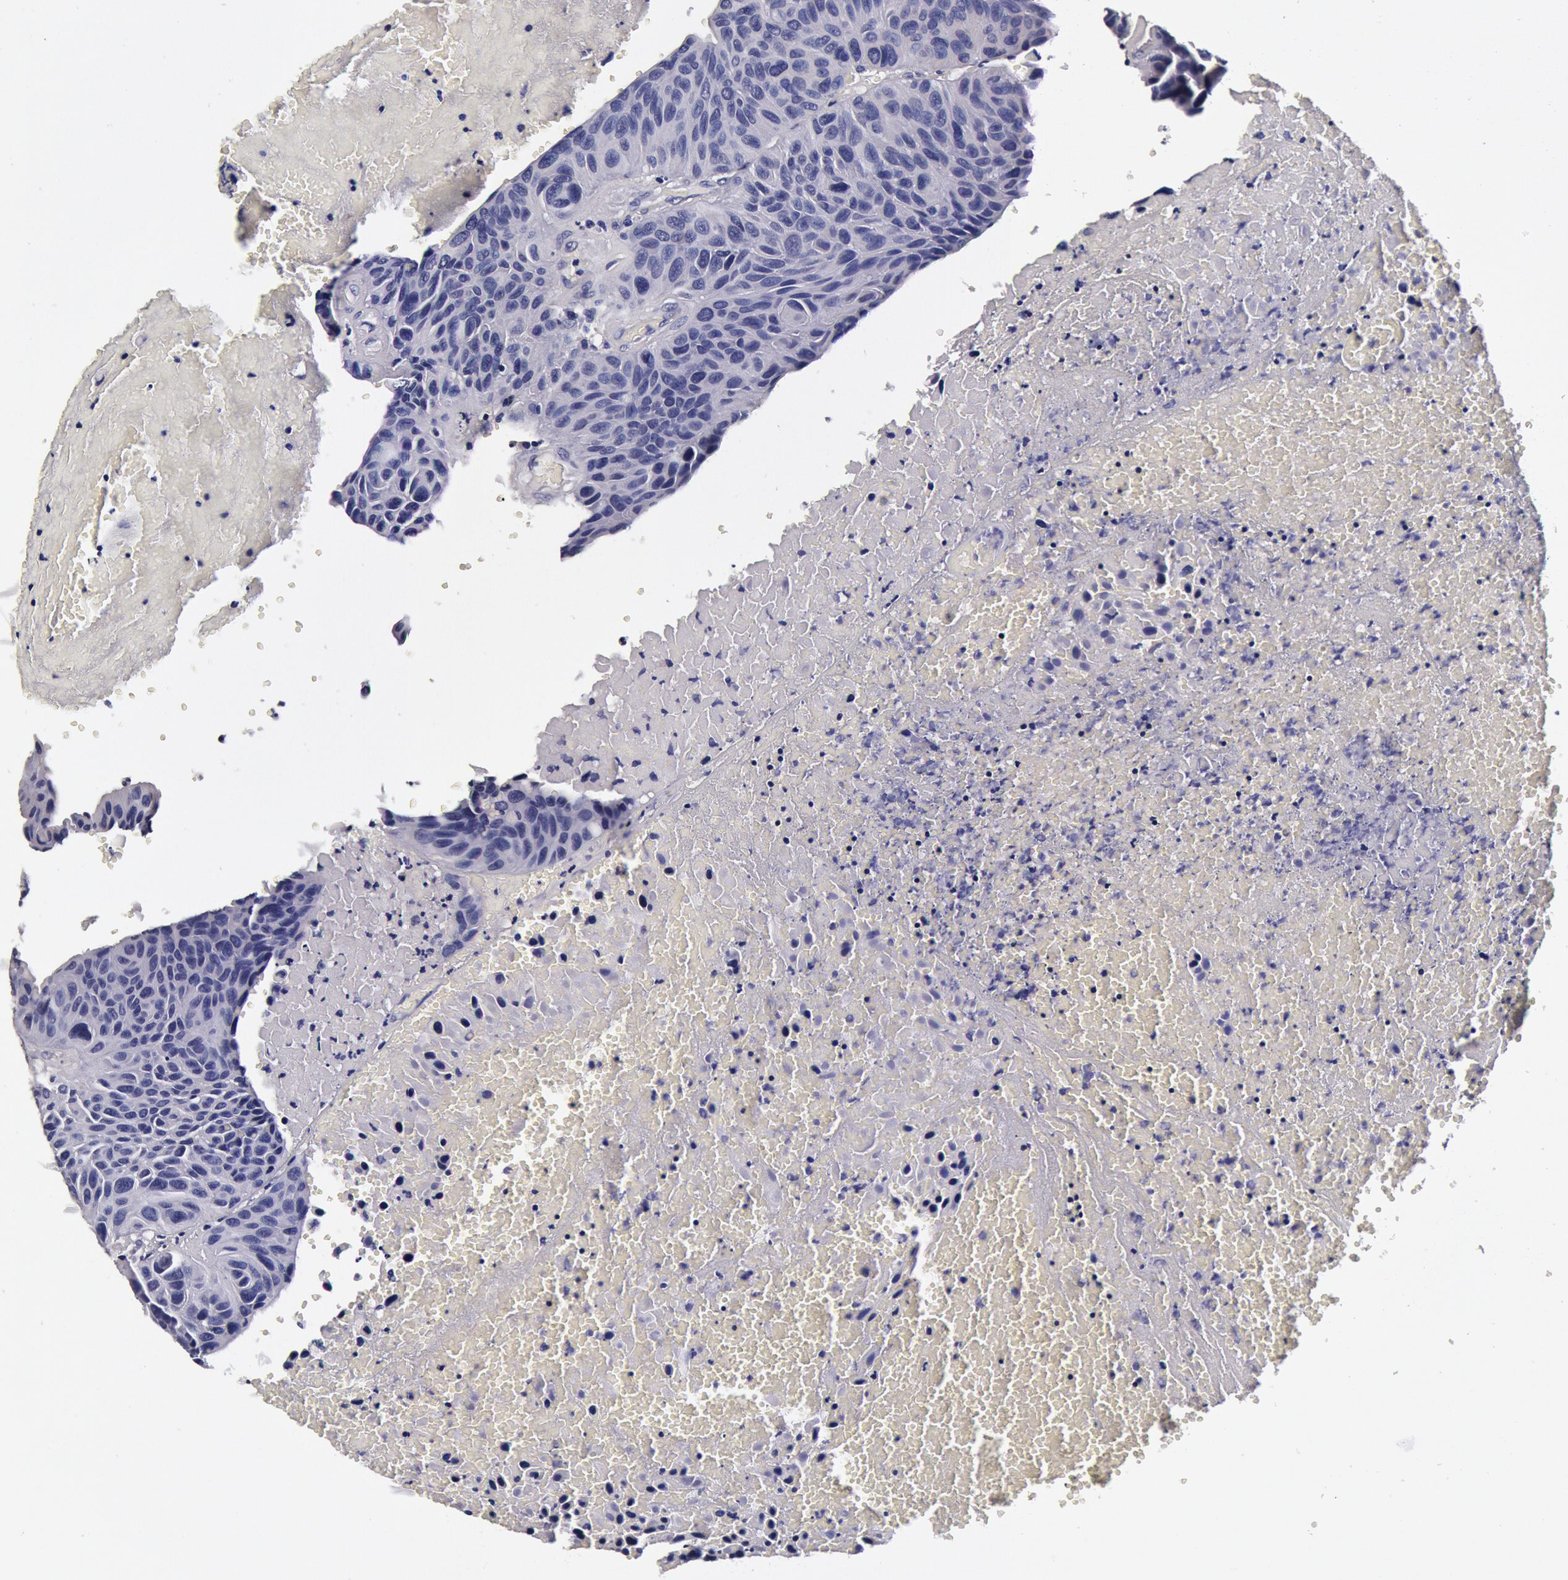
{"staining": {"intensity": "negative", "quantity": "none", "location": "none"}, "tissue": "urothelial cancer", "cell_type": "Tumor cells", "image_type": "cancer", "snomed": [{"axis": "morphology", "description": "Urothelial carcinoma, High grade"}, {"axis": "topography", "description": "Urinary bladder"}], "caption": "Tumor cells show no significant protein positivity in urothelial carcinoma (high-grade). Brightfield microscopy of immunohistochemistry (IHC) stained with DAB (brown) and hematoxylin (blue), captured at high magnification.", "gene": "CCDC22", "patient": {"sex": "male", "age": 66}}